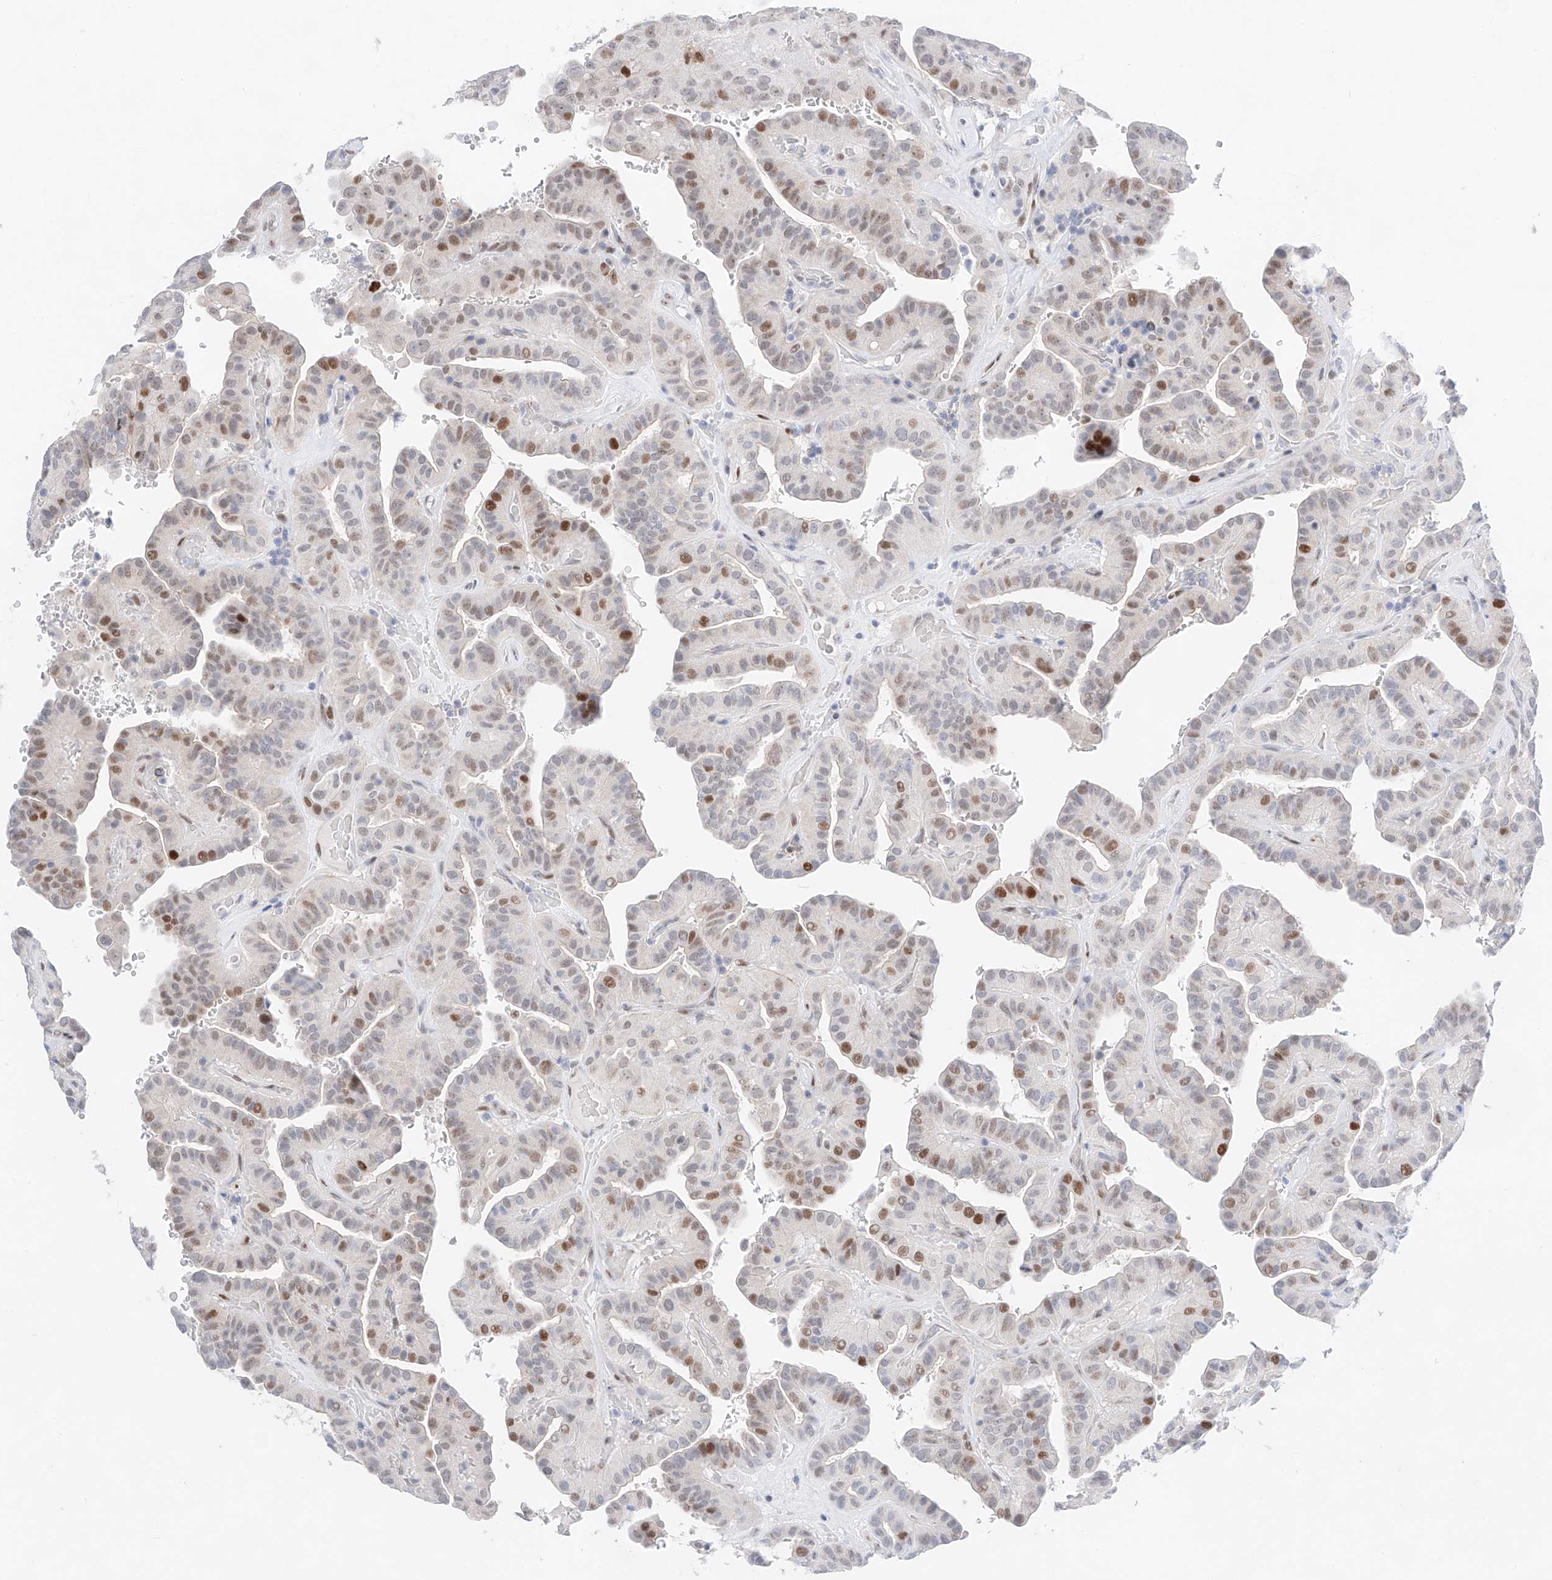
{"staining": {"intensity": "moderate", "quantity": "25%-75%", "location": "cytoplasmic/membranous,nuclear"}, "tissue": "thyroid cancer", "cell_type": "Tumor cells", "image_type": "cancer", "snomed": [{"axis": "morphology", "description": "Papillary adenocarcinoma, NOS"}, {"axis": "topography", "description": "Thyroid gland"}], "caption": "The histopathology image reveals a brown stain indicating the presence of a protein in the cytoplasmic/membranous and nuclear of tumor cells in thyroid papillary adenocarcinoma.", "gene": "NT5C3B", "patient": {"sex": "male", "age": 77}}